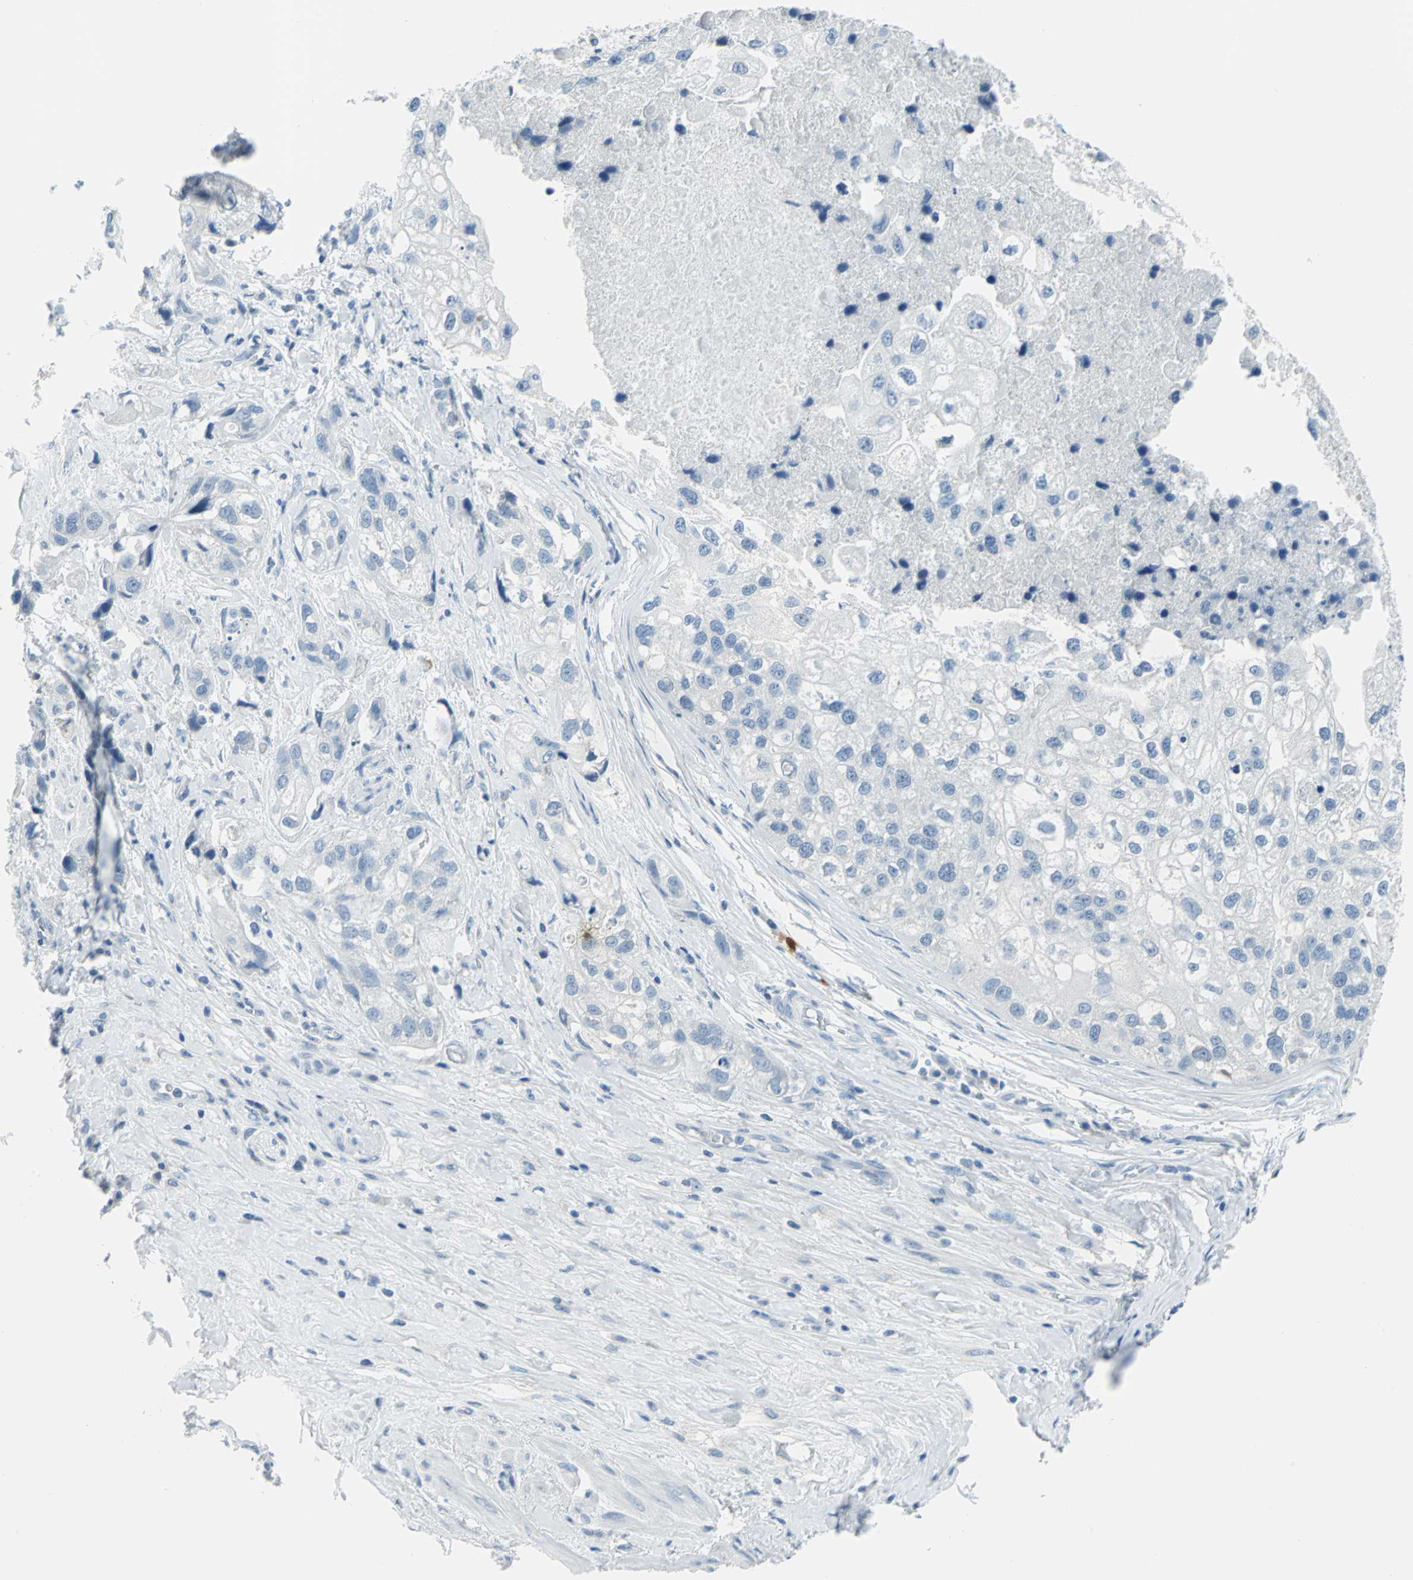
{"staining": {"intensity": "negative", "quantity": "none", "location": "none"}, "tissue": "urothelial cancer", "cell_type": "Tumor cells", "image_type": "cancer", "snomed": [{"axis": "morphology", "description": "Urothelial carcinoma, High grade"}, {"axis": "topography", "description": "Urinary bladder"}], "caption": "High magnification brightfield microscopy of urothelial cancer stained with DAB (brown) and counterstained with hematoxylin (blue): tumor cells show no significant positivity.", "gene": "DNAI2", "patient": {"sex": "female", "age": 64}}